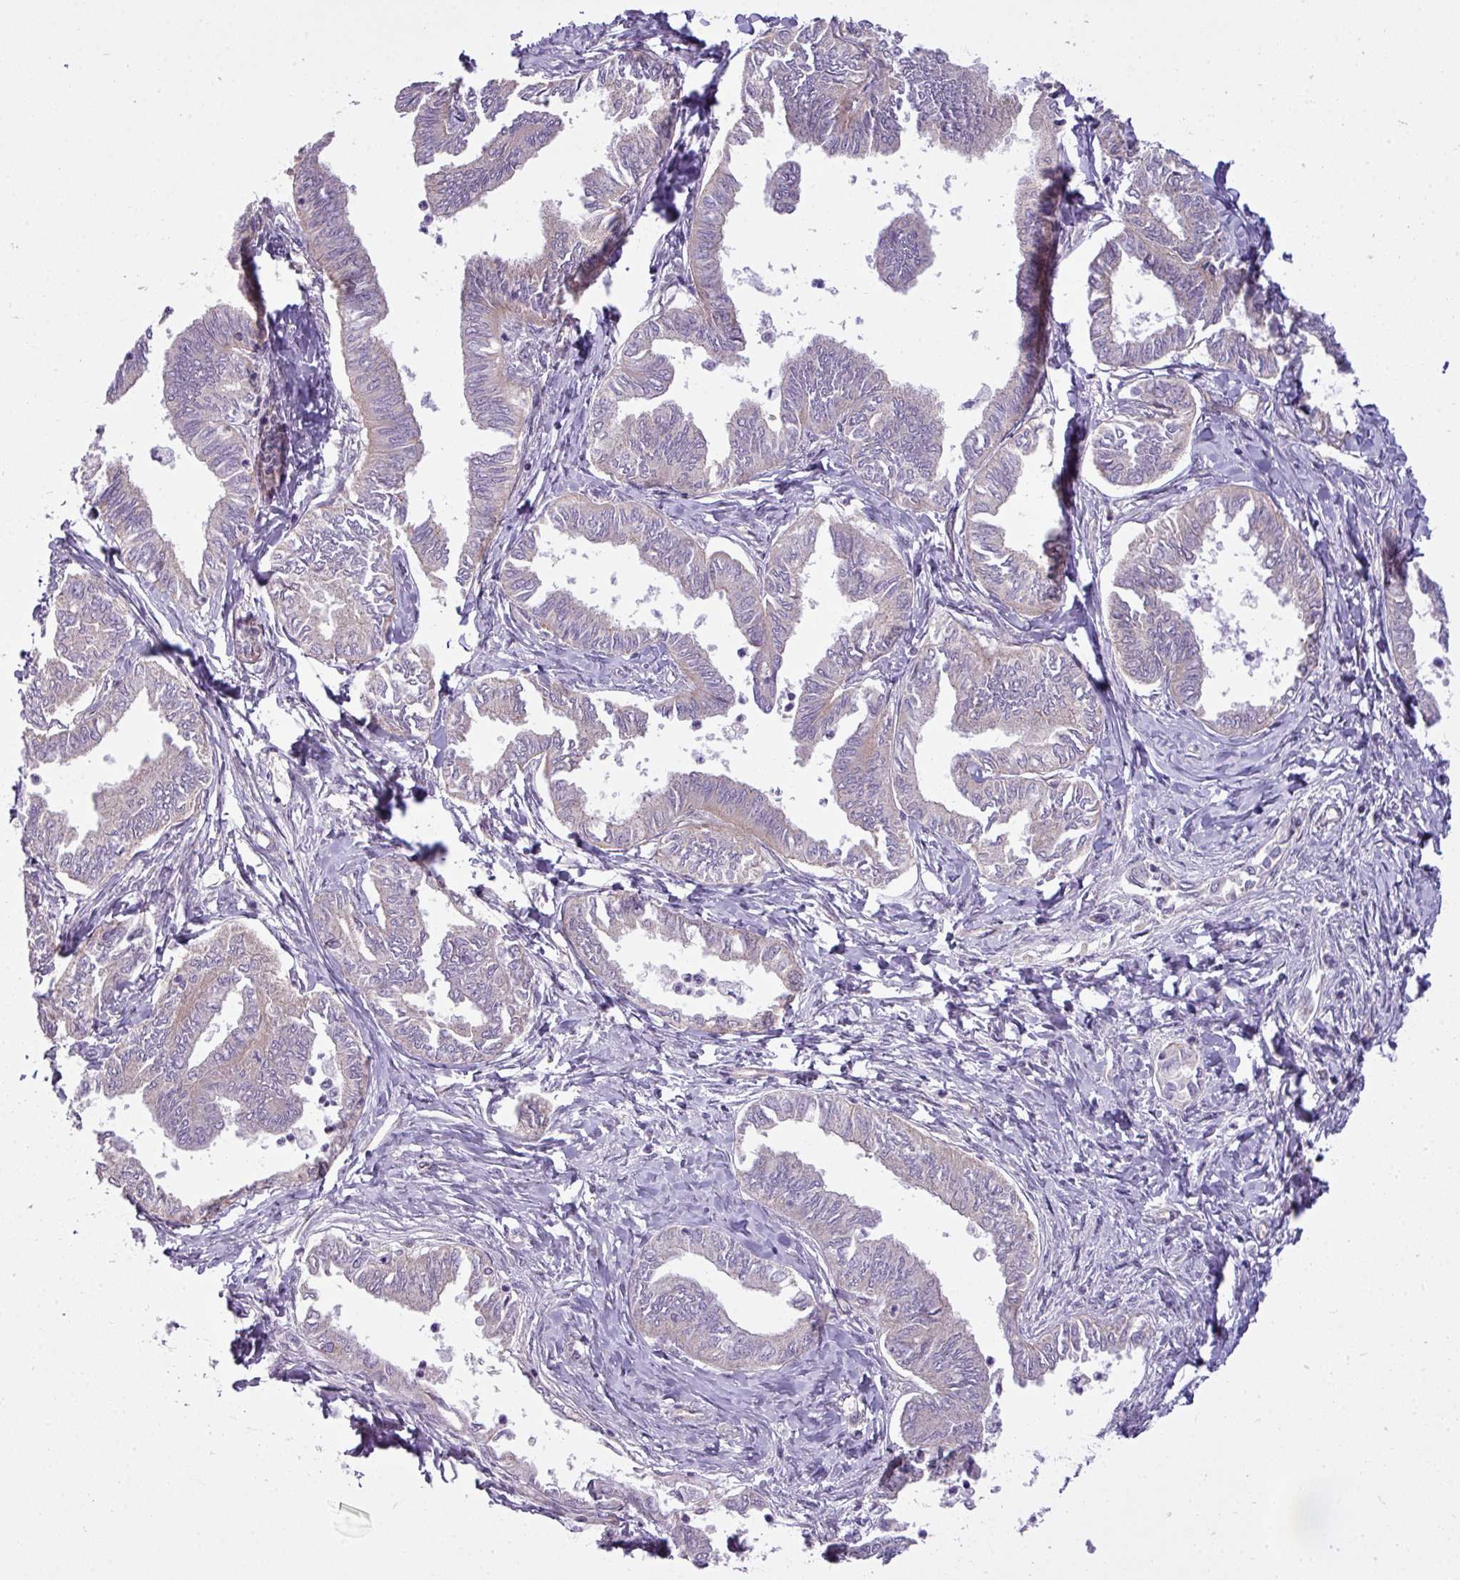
{"staining": {"intensity": "negative", "quantity": "none", "location": "none"}, "tissue": "ovarian cancer", "cell_type": "Tumor cells", "image_type": "cancer", "snomed": [{"axis": "morphology", "description": "Carcinoma, endometroid"}, {"axis": "topography", "description": "Ovary"}], "caption": "IHC micrograph of ovarian cancer (endometroid carcinoma) stained for a protein (brown), which shows no positivity in tumor cells.", "gene": "CAMK2B", "patient": {"sex": "female", "age": 70}}